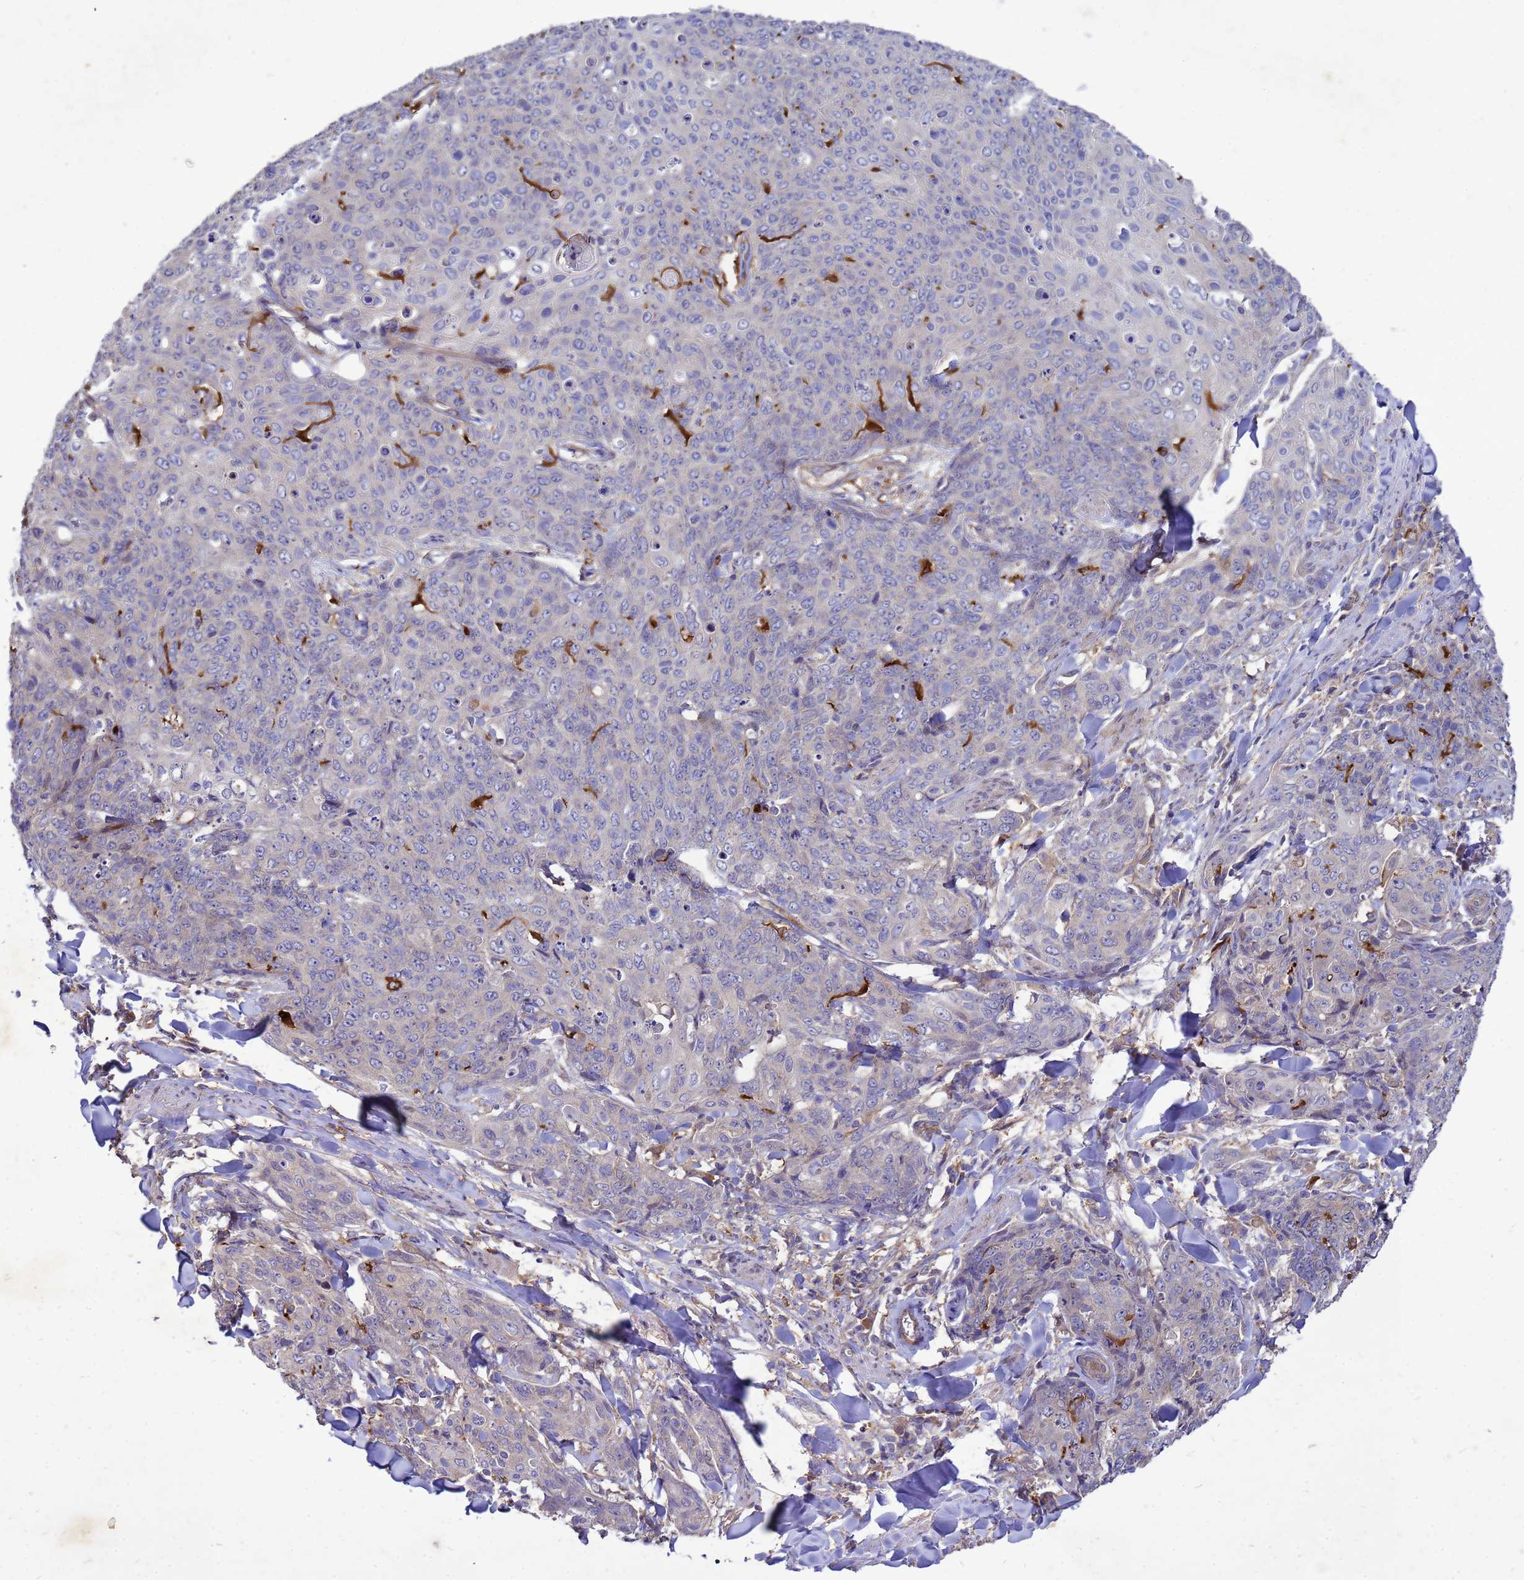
{"staining": {"intensity": "negative", "quantity": "none", "location": "none"}, "tissue": "skin cancer", "cell_type": "Tumor cells", "image_type": "cancer", "snomed": [{"axis": "morphology", "description": "Squamous cell carcinoma, NOS"}, {"axis": "topography", "description": "Skin"}, {"axis": "topography", "description": "Vulva"}], "caption": "An immunohistochemistry micrograph of skin cancer is shown. There is no staining in tumor cells of skin cancer. (Immunohistochemistry, brightfield microscopy, high magnification).", "gene": "RNF215", "patient": {"sex": "female", "age": 85}}